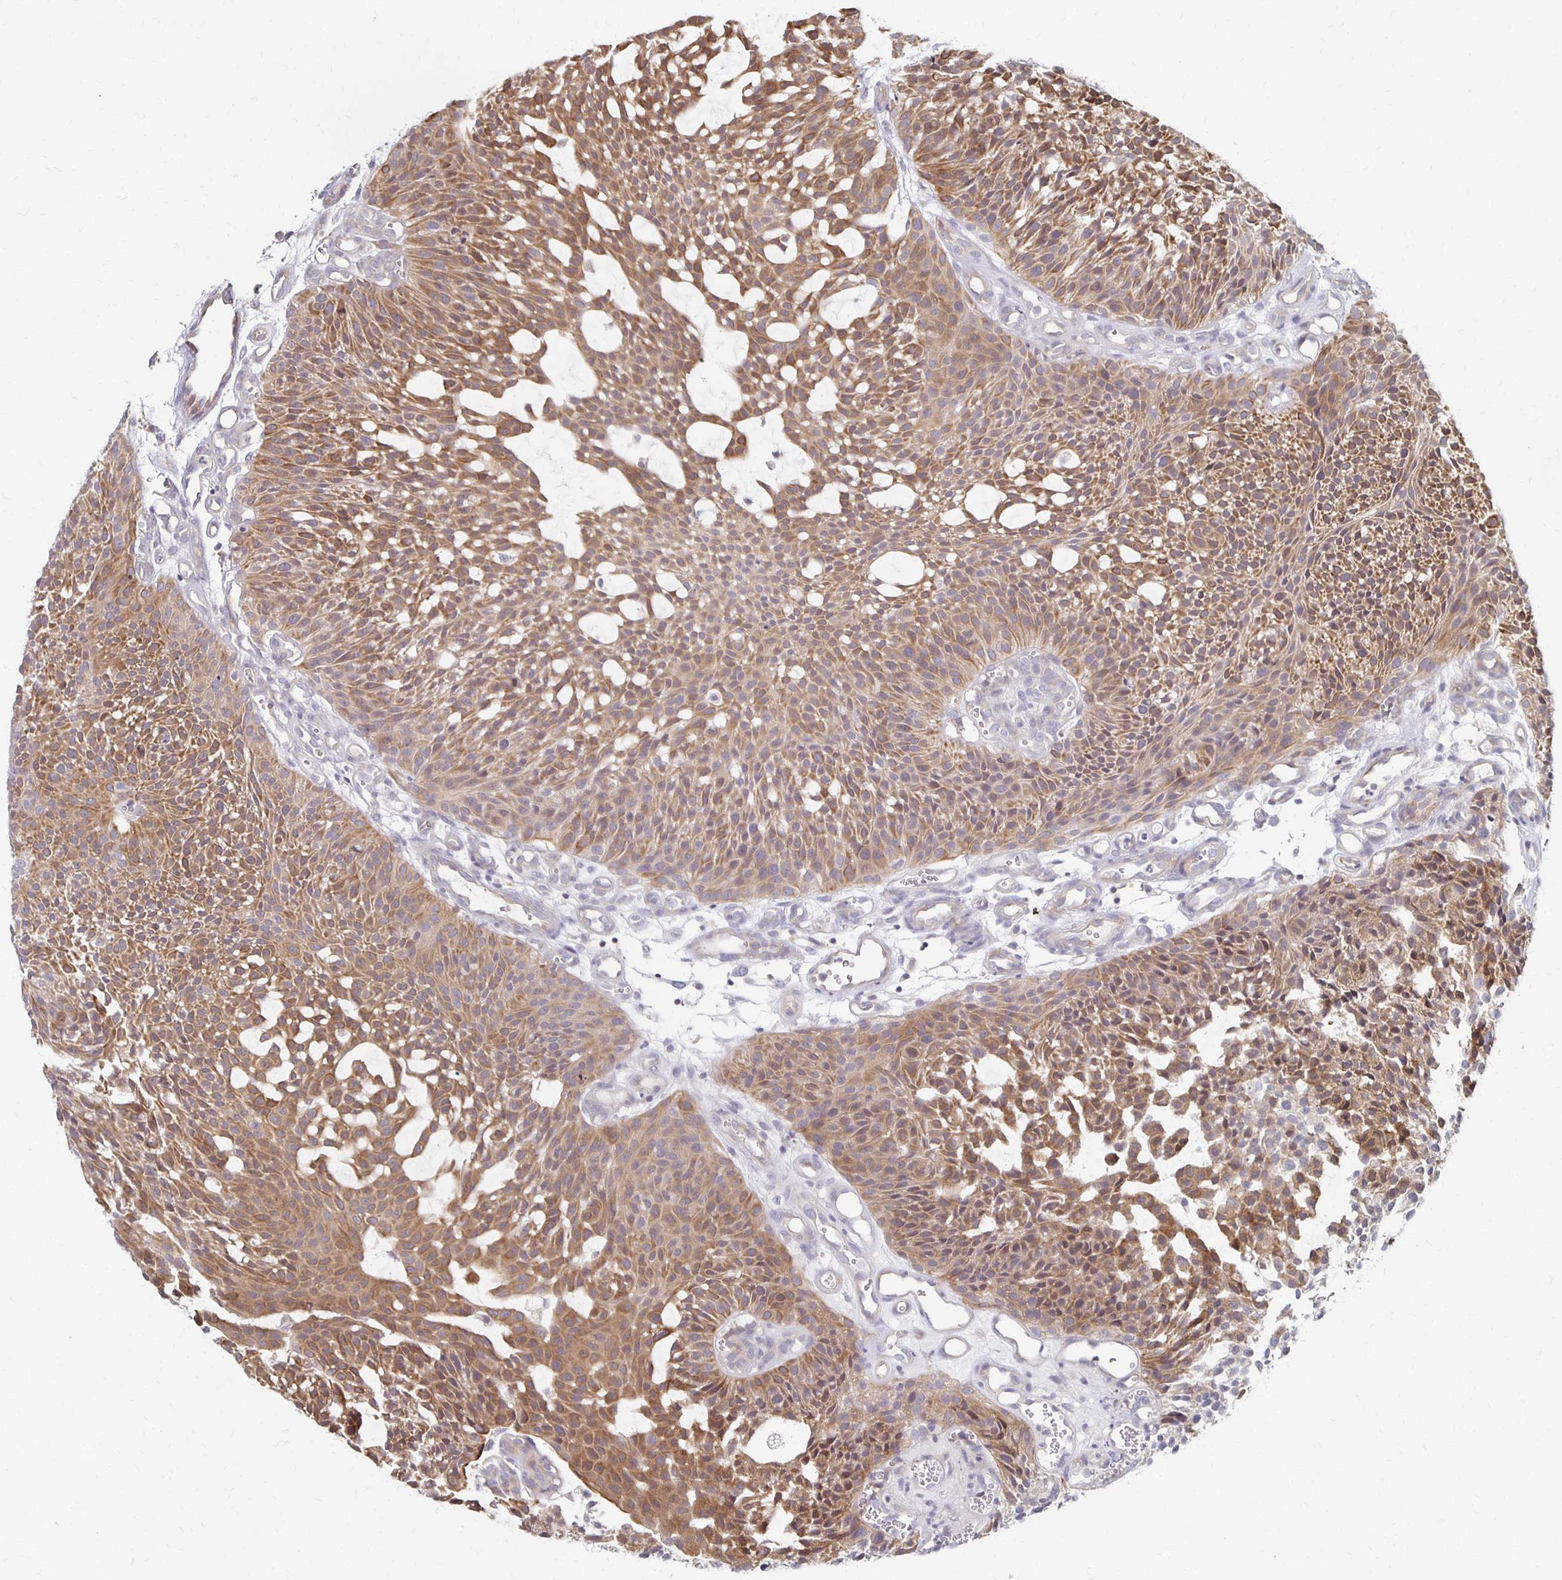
{"staining": {"intensity": "moderate", "quantity": "25%-75%", "location": "cytoplasmic/membranous,nuclear"}, "tissue": "urothelial cancer", "cell_type": "Tumor cells", "image_type": "cancer", "snomed": [{"axis": "morphology", "description": "Urothelial carcinoma, NOS"}, {"axis": "topography", "description": "Urinary bladder"}], "caption": "Immunohistochemical staining of human urothelial cancer reveals medium levels of moderate cytoplasmic/membranous and nuclear protein expression in about 25%-75% of tumor cells. Immunohistochemistry stains the protein of interest in brown and the nuclei are stained blue.", "gene": "PRKCB", "patient": {"sex": "male", "age": 84}}